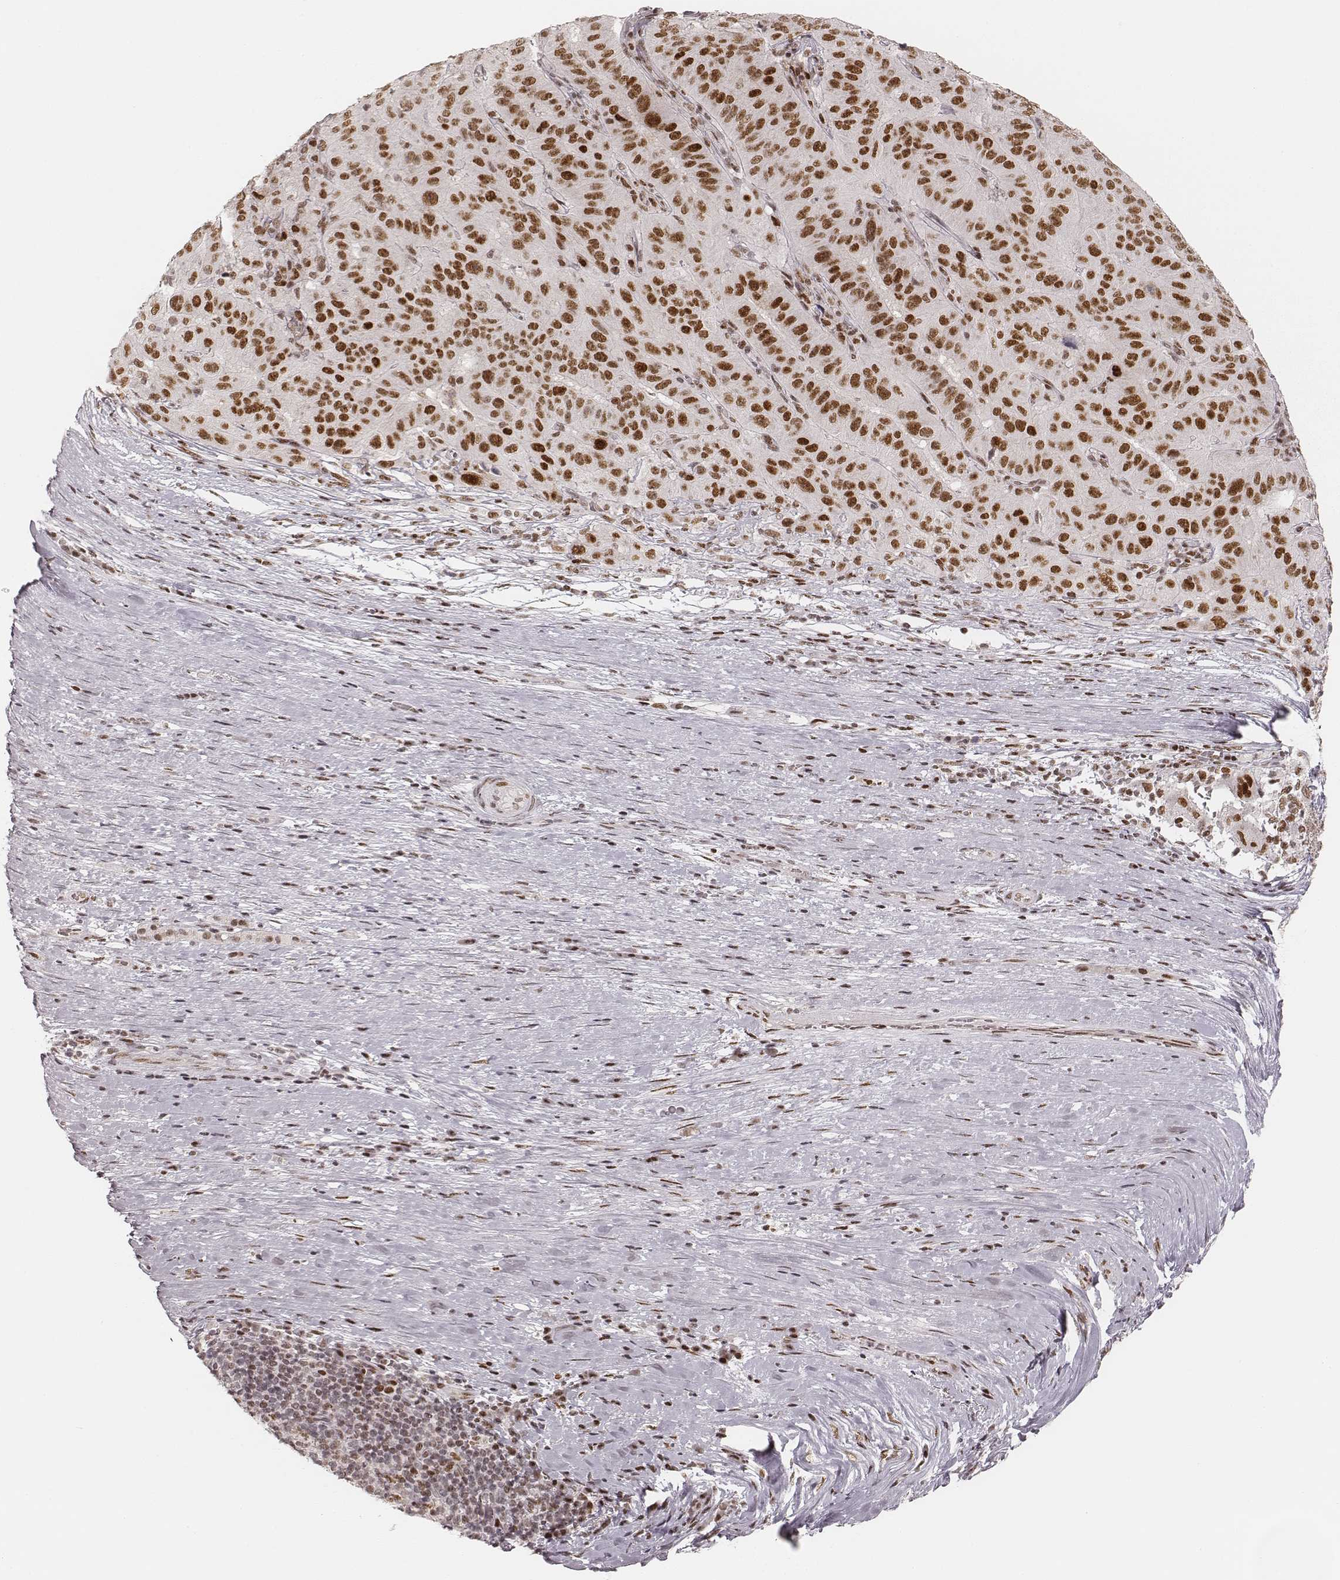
{"staining": {"intensity": "strong", "quantity": ">75%", "location": "nuclear"}, "tissue": "pancreatic cancer", "cell_type": "Tumor cells", "image_type": "cancer", "snomed": [{"axis": "morphology", "description": "Adenocarcinoma, NOS"}, {"axis": "topography", "description": "Pancreas"}], "caption": "Adenocarcinoma (pancreatic) stained with DAB immunohistochemistry reveals high levels of strong nuclear staining in approximately >75% of tumor cells.", "gene": "HNRNPC", "patient": {"sex": "male", "age": 63}}